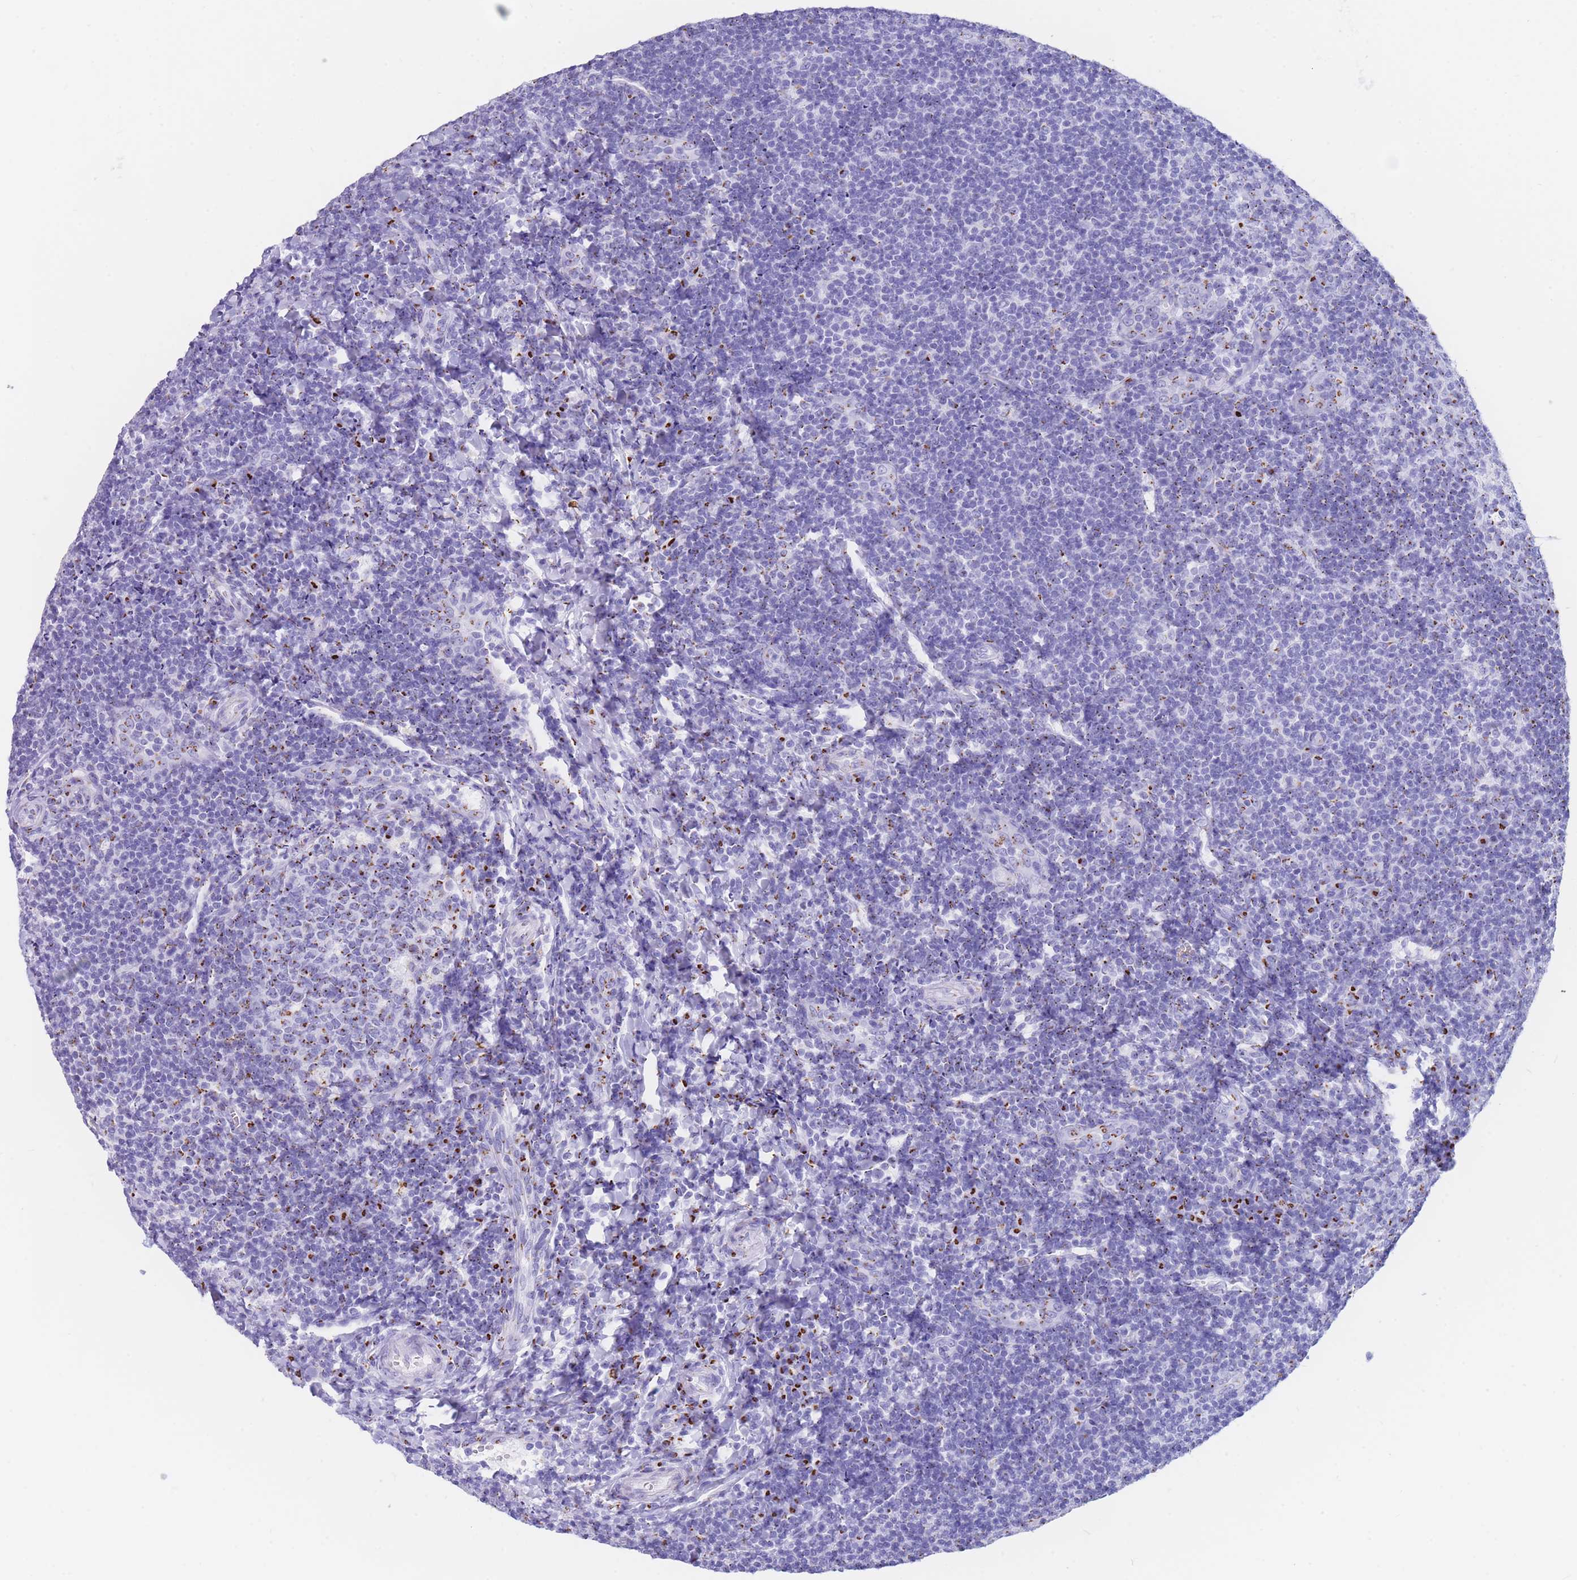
{"staining": {"intensity": "strong", "quantity": "<25%", "location": "cytoplasmic/membranous"}, "tissue": "tonsil", "cell_type": "Germinal center cells", "image_type": "normal", "snomed": [{"axis": "morphology", "description": "Normal tissue, NOS"}, {"axis": "topography", "description": "Tonsil"}], "caption": "Protein expression analysis of unremarkable tonsil reveals strong cytoplasmic/membranous positivity in about <25% of germinal center cells. (brown staining indicates protein expression, while blue staining denotes nuclei).", "gene": "FAM3C", "patient": {"sex": "male", "age": 17}}